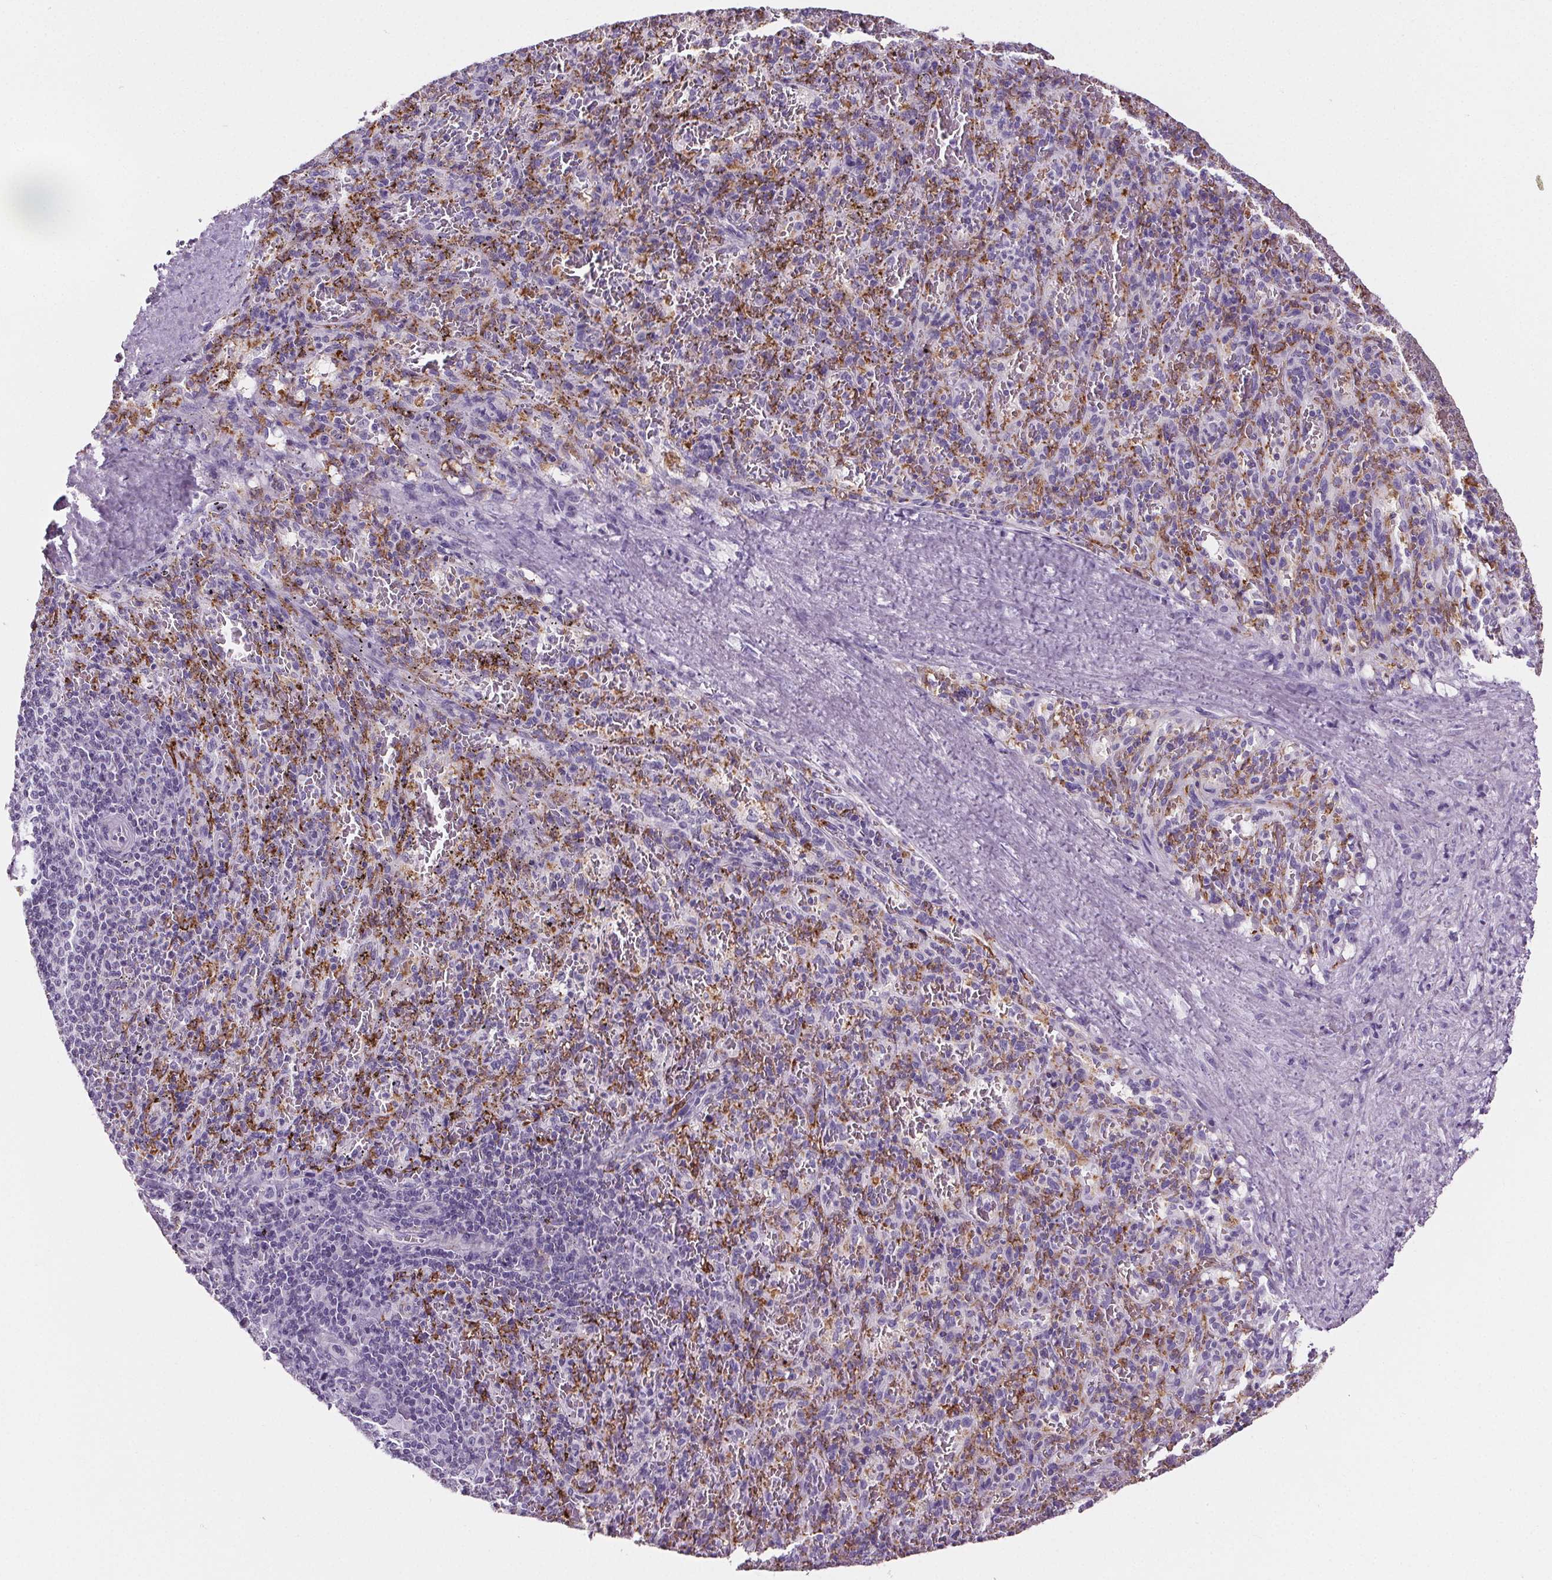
{"staining": {"intensity": "strong", "quantity": "25%-75%", "location": "cytoplasmic/membranous"}, "tissue": "spleen", "cell_type": "Cells in red pulp", "image_type": "normal", "snomed": [{"axis": "morphology", "description": "Normal tissue, NOS"}, {"axis": "topography", "description": "Spleen"}], "caption": "Immunohistochemistry photomicrograph of normal spleen: spleen stained using immunohistochemistry (IHC) exhibits high levels of strong protein expression localized specifically in the cytoplasmic/membranous of cells in red pulp, appearing as a cytoplasmic/membranous brown color.", "gene": "CD5L", "patient": {"sex": "male", "age": 57}}